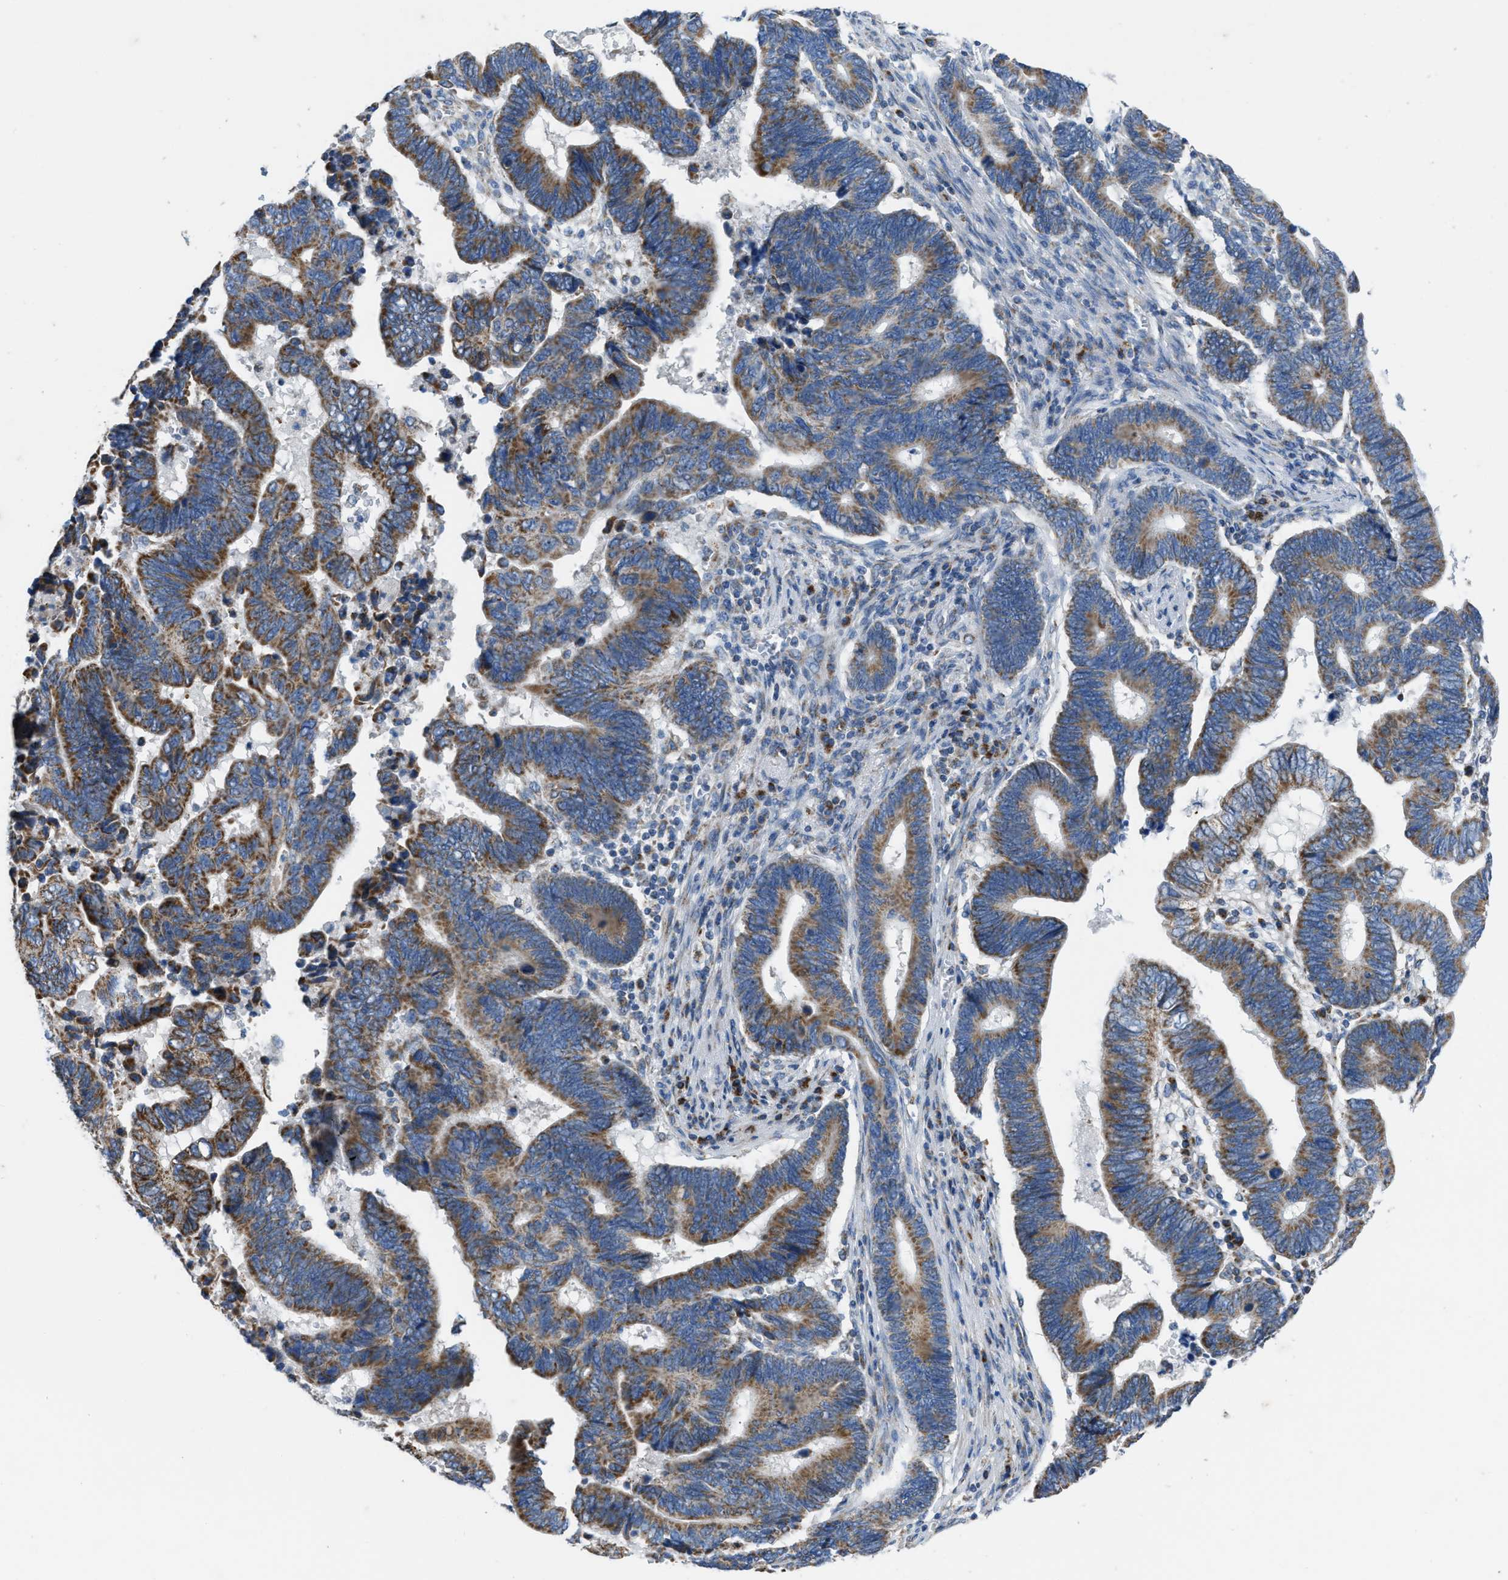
{"staining": {"intensity": "moderate", "quantity": ">75%", "location": "cytoplasmic/membranous"}, "tissue": "pancreatic cancer", "cell_type": "Tumor cells", "image_type": "cancer", "snomed": [{"axis": "morphology", "description": "Adenocarcinoma, NOS"}, {"axis": "topography", "description": "Pancreas"}], "caption": "Tumor cells display medium levels of moderate cytoplasmic/membranous positivity in approximately >75% of cells in pancreatic cancer. Using DAB (brown) and hematoxylin (blue) stains, captured at high magnification using brightfield microscopy.", "gene": "ETFB", "patient": {"sex": "female", "age": 70}}